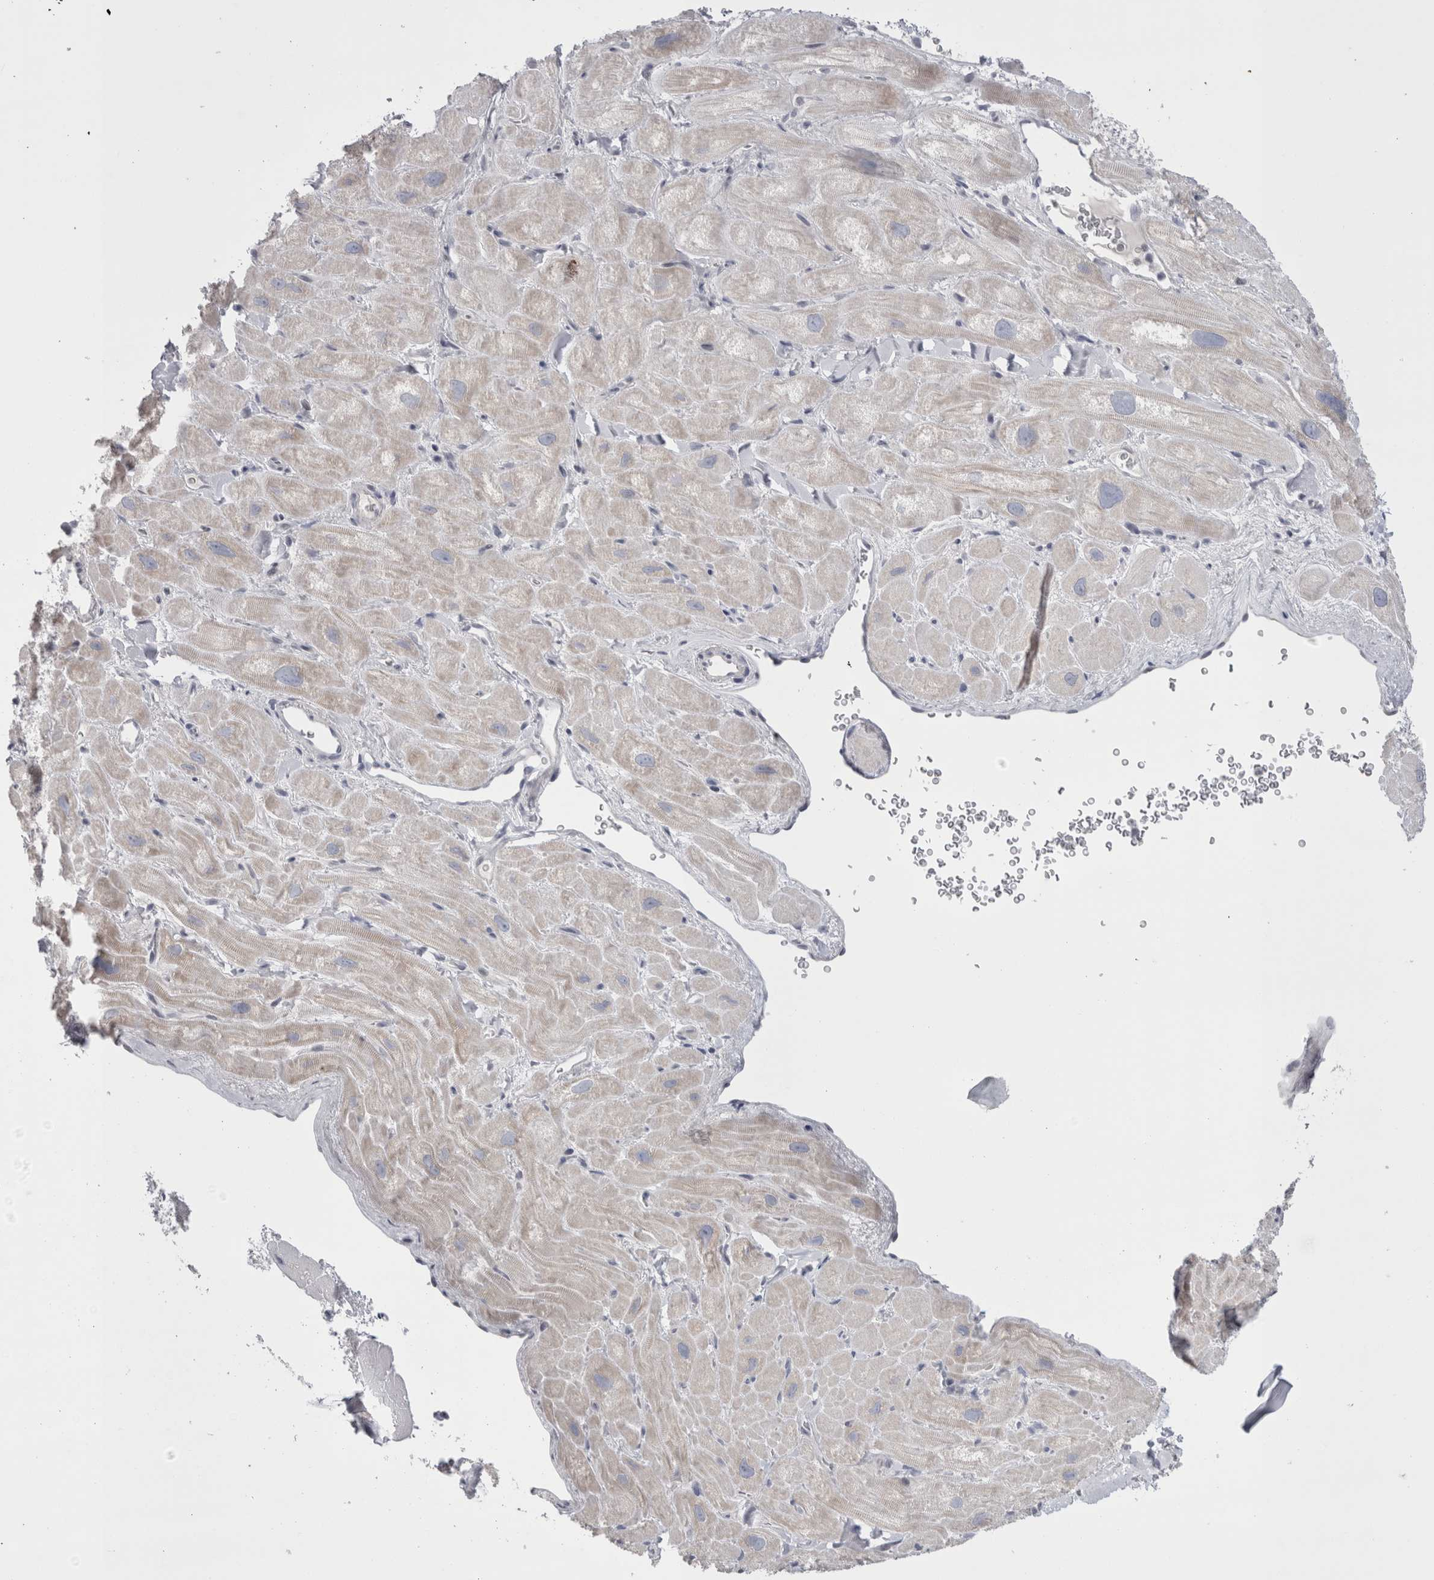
{"staining": {"intensity": "negative", "quantity": "none", "location": "none"}, "tissue": "heart muscle", "cell_type": "Cardiomyocytes", "image_type": "normal", "snomed": [{"axis": "morphology", "description": "Normal tissue, NOS"}, {"axis": "topography", "description": "Heart"}], "caption": "IHC histopathology image of unremarkable human heart muscle stained for a protein (brown), which demonstrates no staining in cardiomyocytes.", "gene": "FNDC8", "patient": {"sex": "male", "age": 49}}